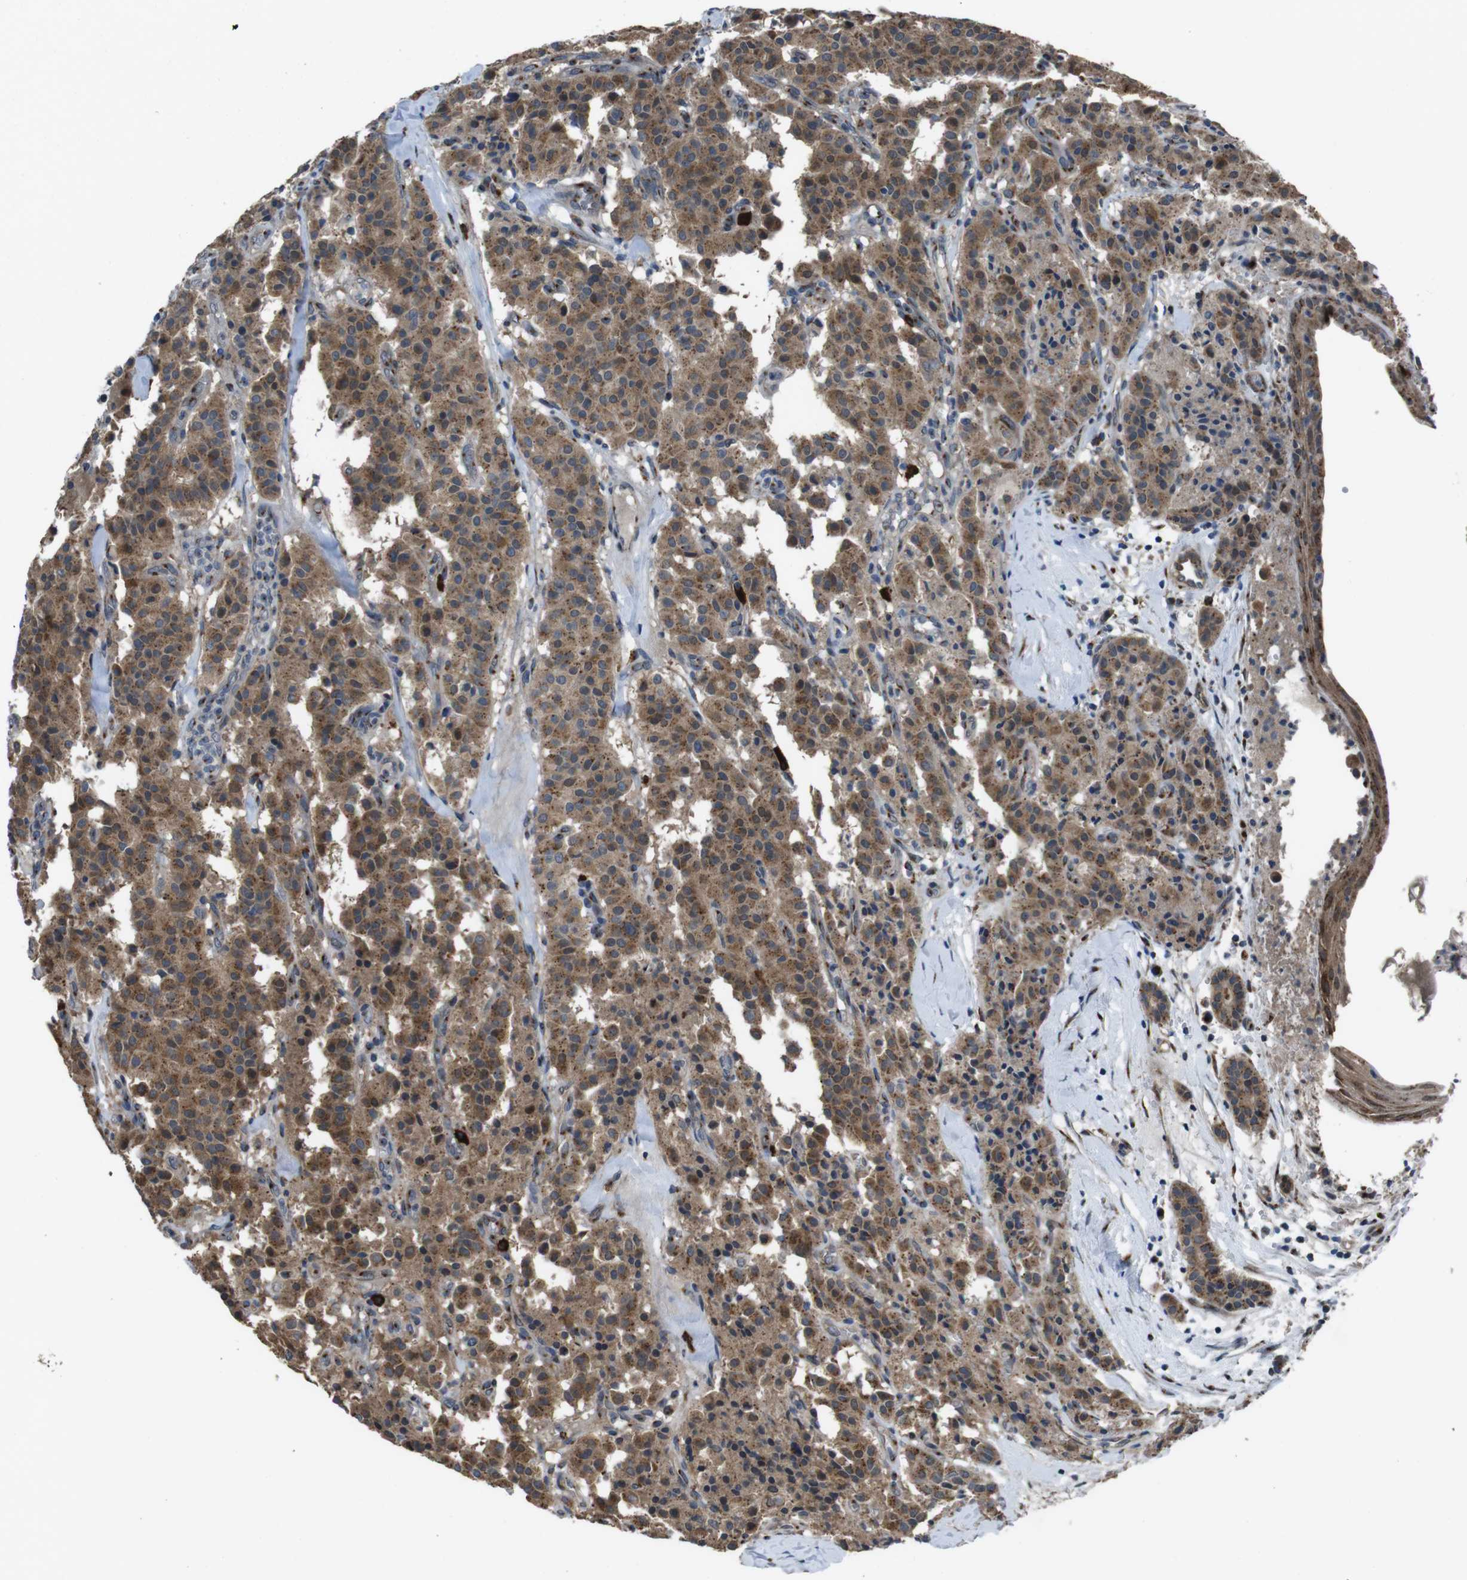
{"staining": {"intensity": "moderate", "quantity": ">75%", "location": "cytoplasmic/membranous"}, "tissue": "carcinoid", "cell_type": "Tumor cells", "image_type": "cancer", "snomed": [{"axis": "morphology", "description": "Carcinoid, malignant, NOS"}, {"axis": "topography", "description": "Lung"}], "caption": "A micrograph showing moderate cytoplasmic/membranous positivity in about >75% of tumor cells in carcinoid, as visualized by brown immunohistochemical staining.", "gene": "RAB6A", "patient": {"sex": "male", "age": 30}}